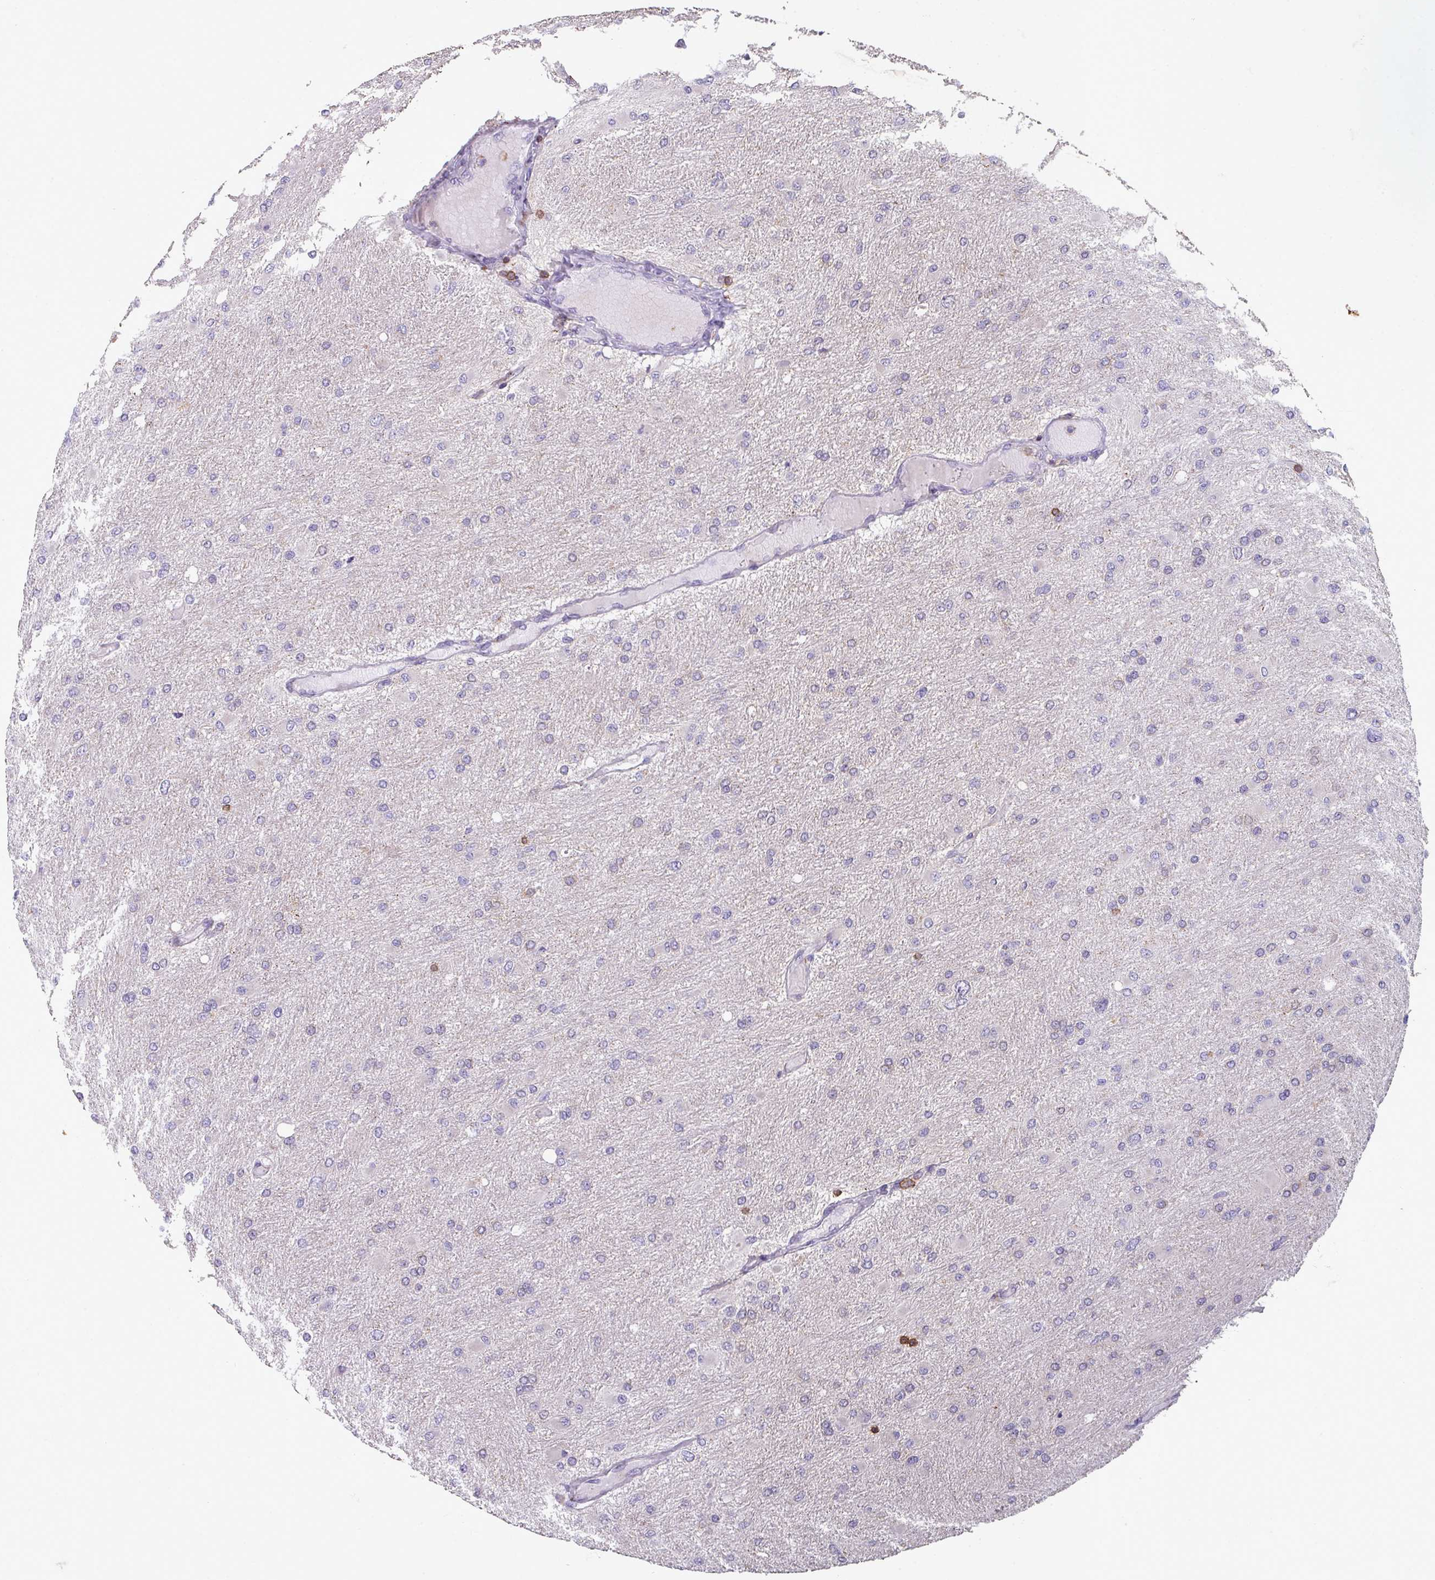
{"staining": {"intensity": "negative", "quantity": "none", "location": "none"}, "tissue": "glioma", "cell_type": "Tumor cells", "image_type": "cancer", "snomed": [{"axis": "morphology", "description": "Glioma, malignant, High grade"}, {"axis": "topography", "description": "Cerebral cortex"}], "caption": "This is a histopathology image of immunohistochemistry (IHC) staining of malignant glioma (high-grade), which shows no positivity in tumor cells.", "gene": "NEDD9", "patient": {"sex": "female", "age": 36}}